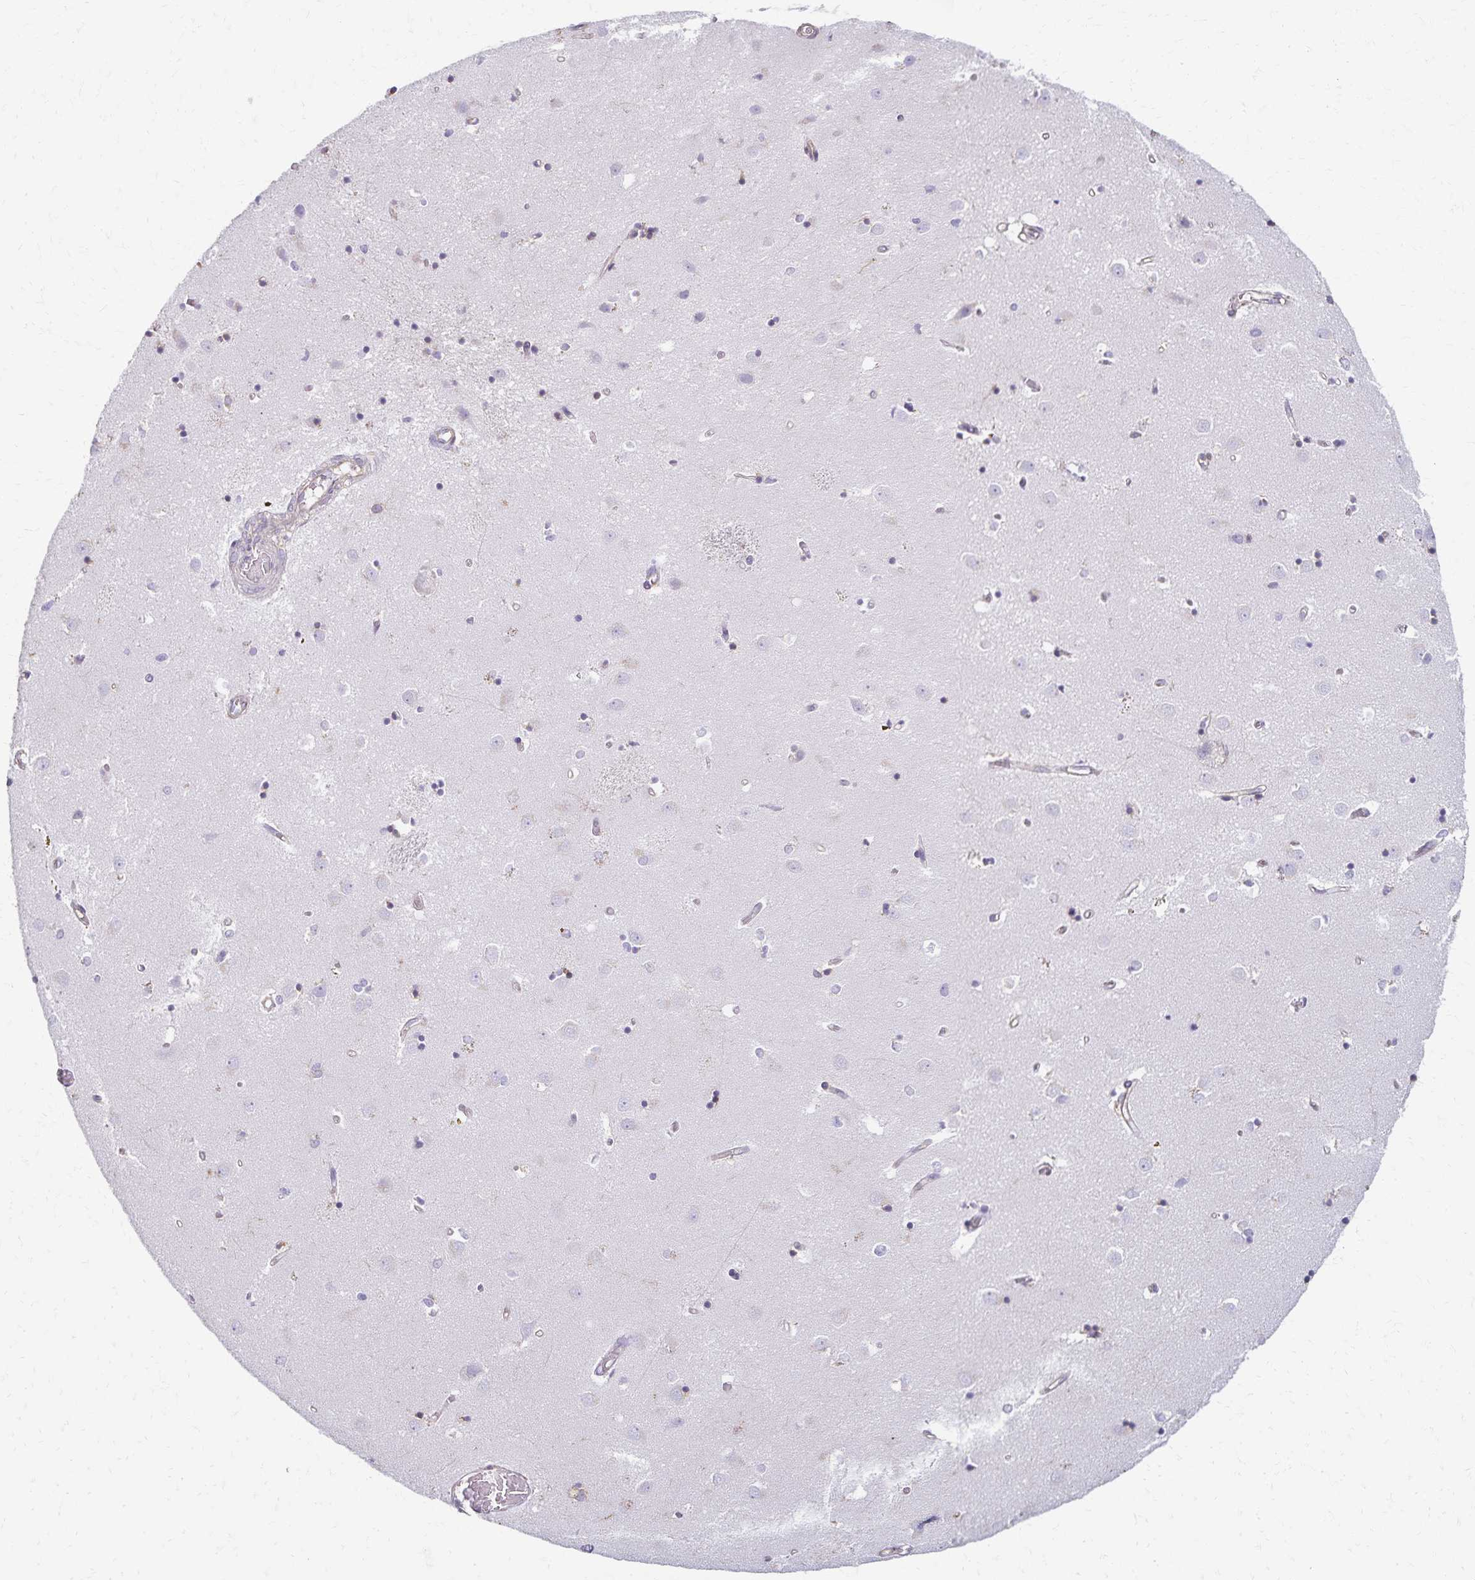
{"staining": {"intensity": "negative", "quantity": "none", "location": "none"}, "tissue": "caudate", "cell_type": "Glial cells", "image_type": "normal", "snomed": [{"axis": "morphology", "description": "Normal tissue, NOS"}, {"axis": "topography", "description": "Lateral ventricle wall"}], "caption": "The image shows no staining of glial cells in unremarkable caudate. (Stains: DAB immunohistochemistry with hematoxylin counter stain, Microscopy: brightfield microscopy at high magnification).", "gene": "KISS1", "patient": {"sex": "male", "age": 54}}